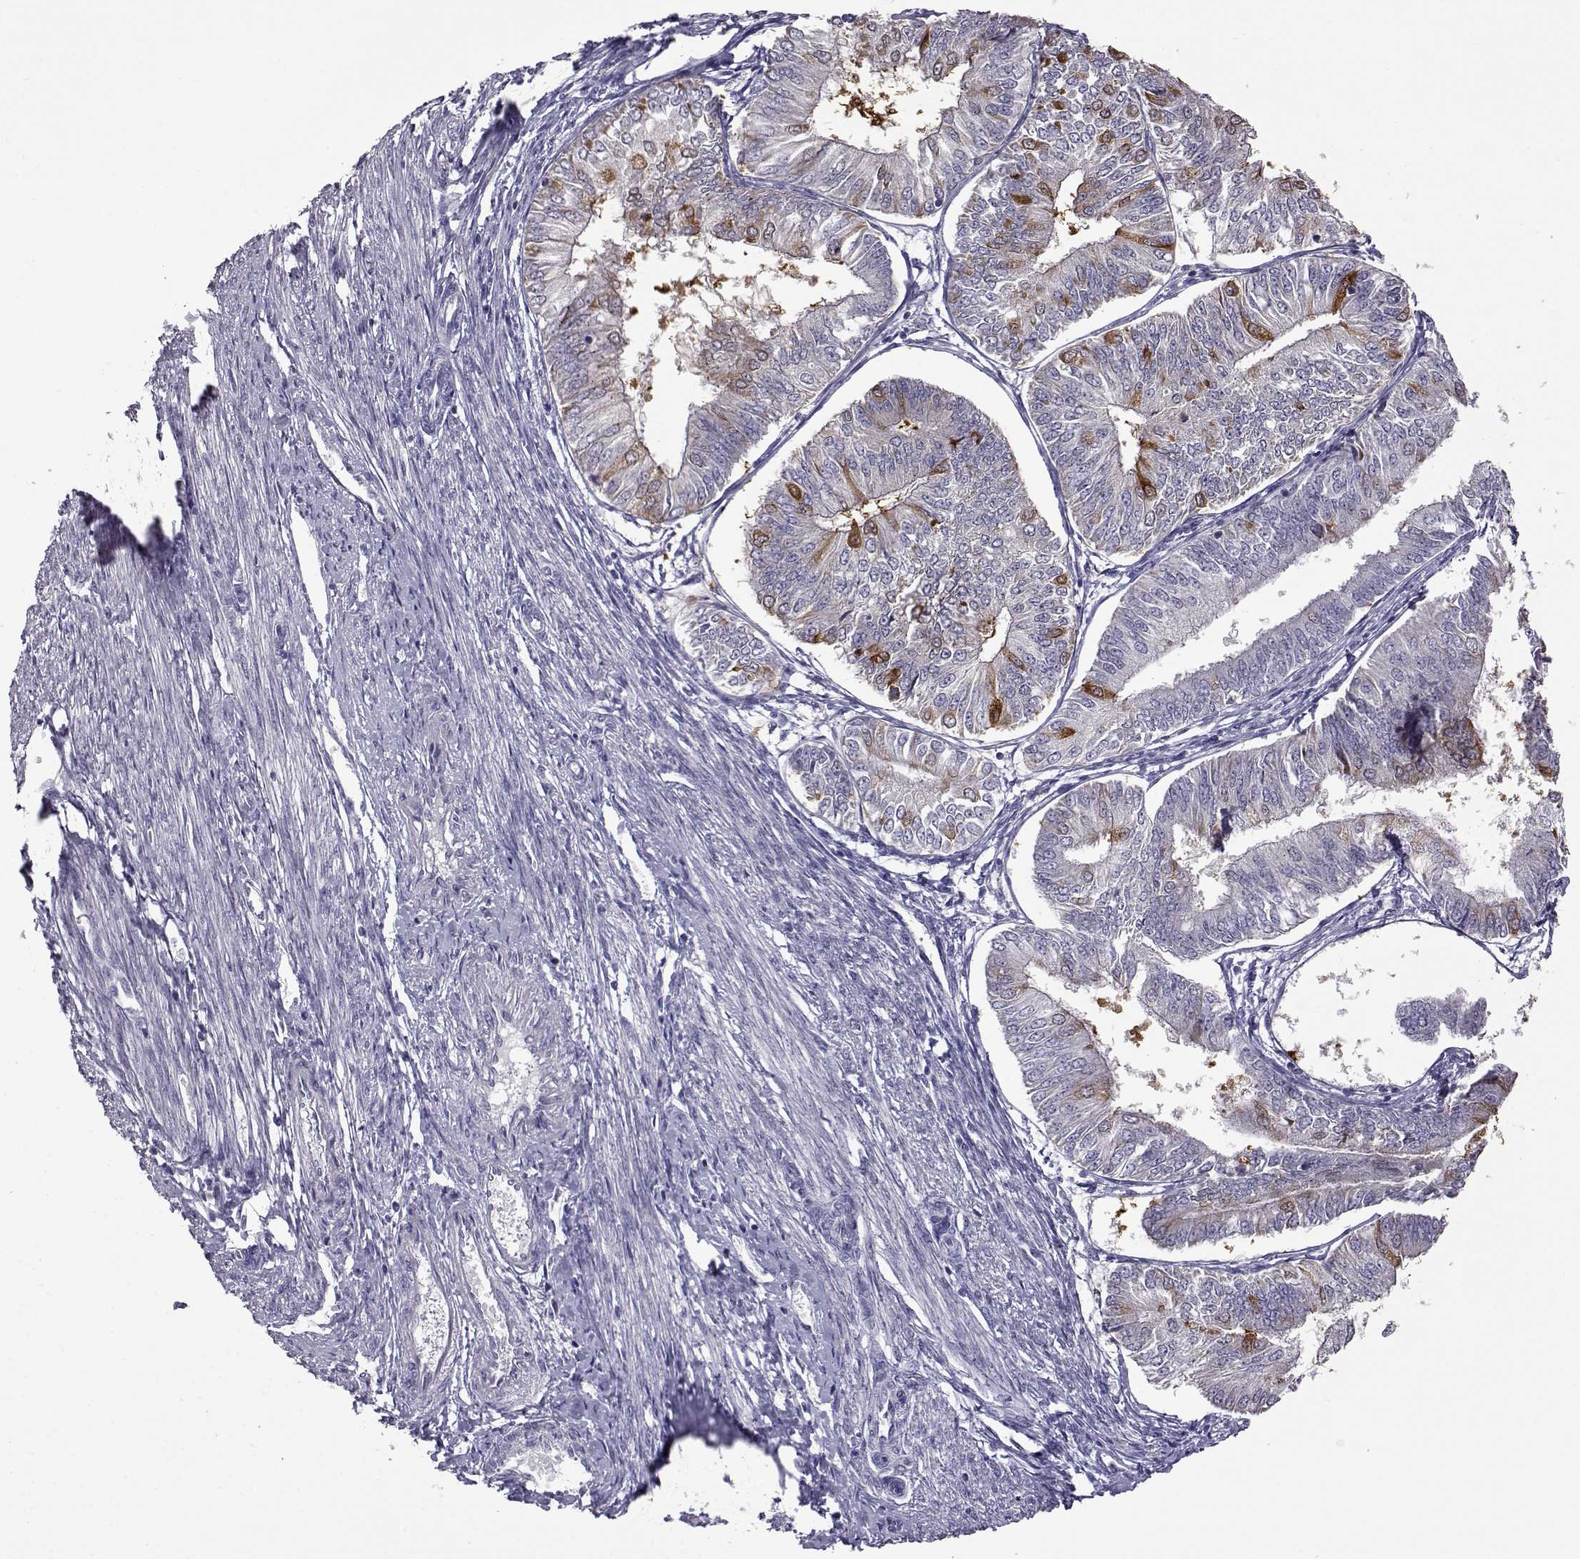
{"staining": {"intensity": "strong", "quantity": "<25%", "location": "cytoplasmic/membranous"}, "tissue": "endometrial cancer", "cell_type": "Tumor cells", "image_type": "cancer", "snomed": [{"axis": "morphology", "description": "Adenocarcinoma, NOS"}, {"axis": "topography", "description": "Endometrium"}], "caption": "This is a micrograph of immunohistochemistry staining of endometrial cancer (adenocarcinoma), which shows strong positivity in the cytoplasmic/membranous of tumor cells.", "gene": "VGF", "patient": {"sex": "female", "age": 58}}